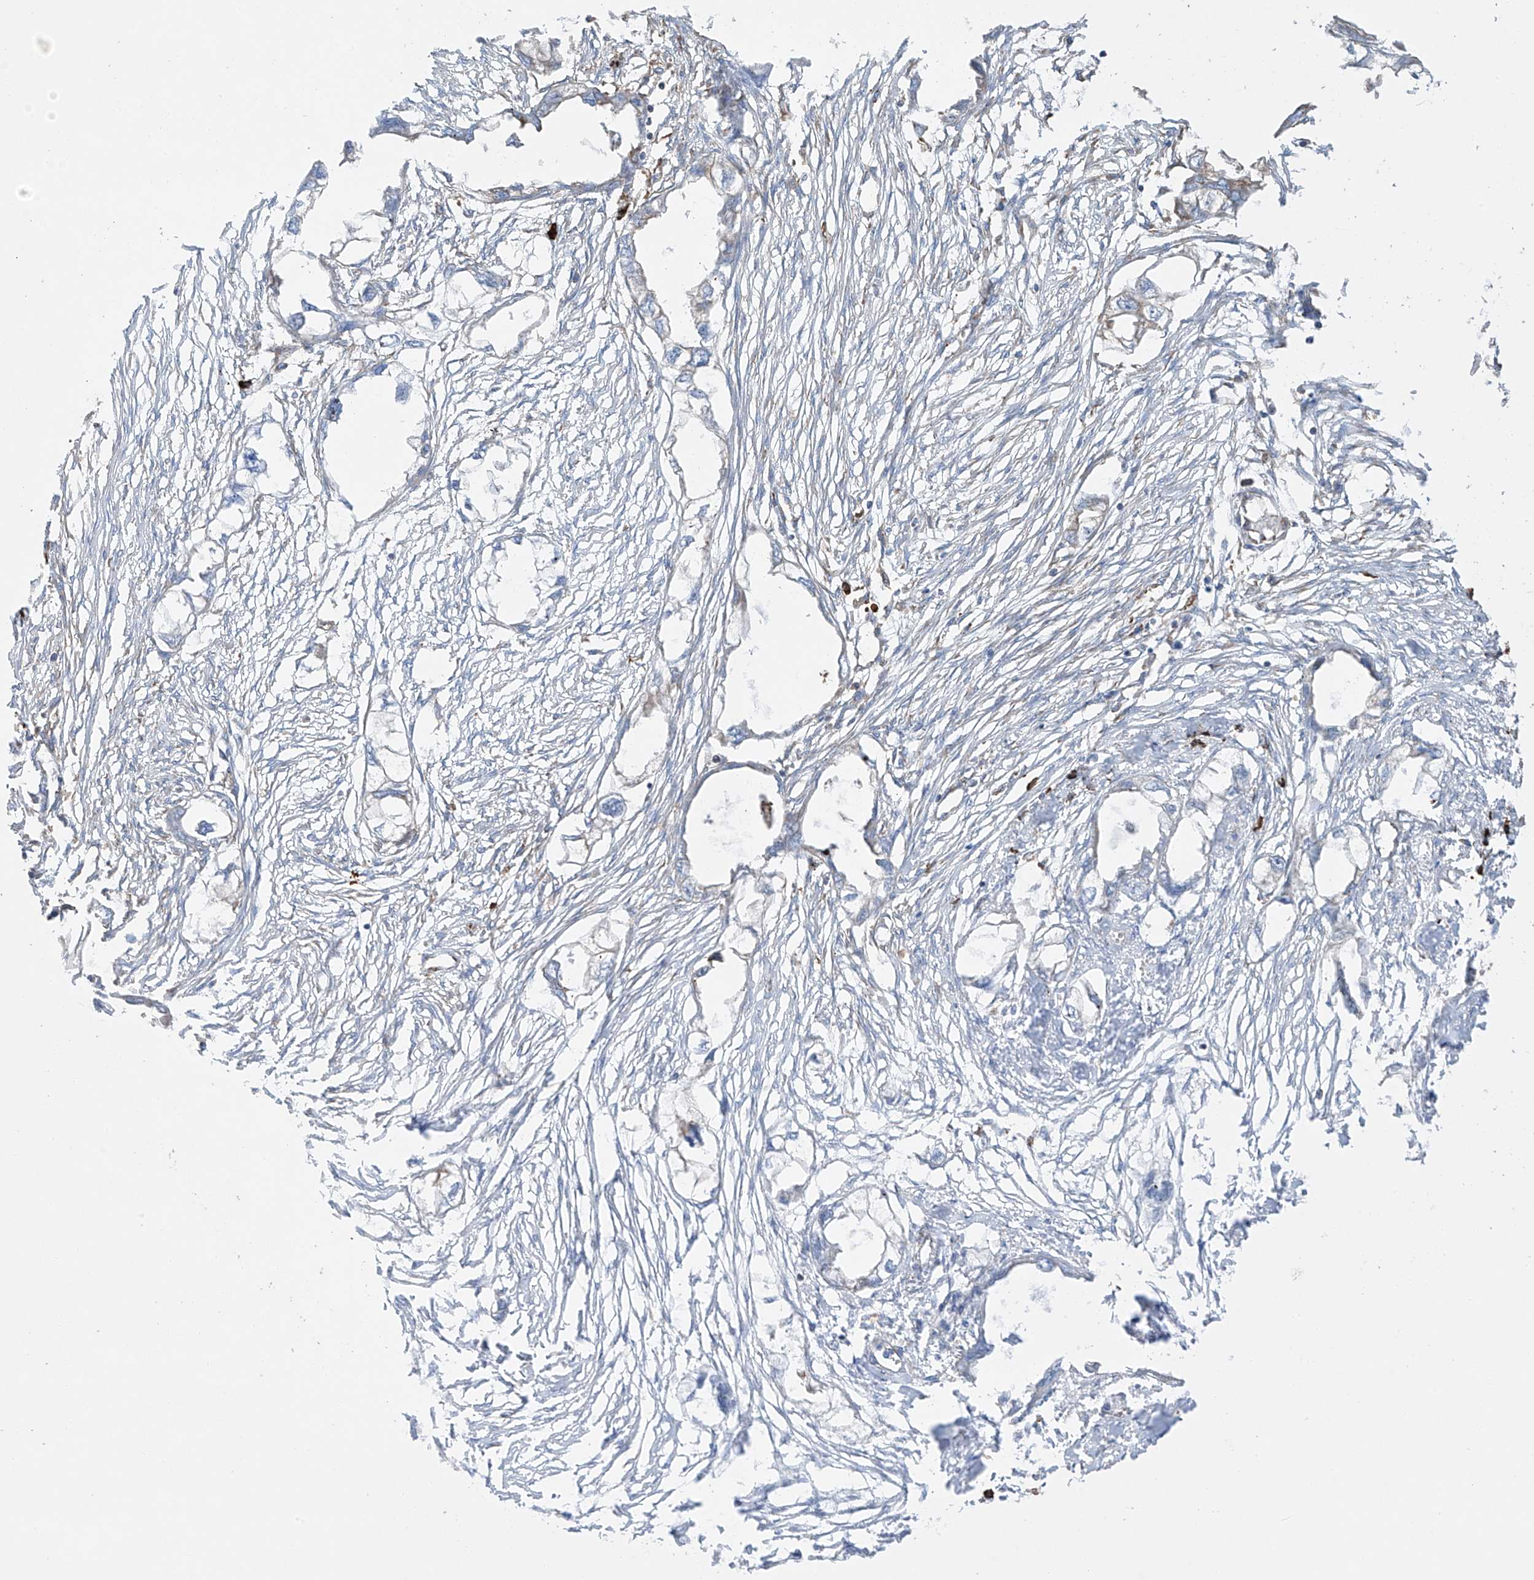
{"staining": {"intensity": "weak", "quantity": "<25%", "location": "cytoplasmic/membranous"}, "tissue": "endometrial cancer", "cell_type": "Tumor cells", "image_type": "cancer", "snomed": [{"axis": "morphology", "description": "Adenocarcinoma, NOS"}, {"axis": "morphology", "description": "Adenocarcinoma, metastatic, NOS"}, {"axis": "topography", "description": "Adipose tissue"}, {"axis": "topography", "description": "Endometrium"}], "caption": "There is no significant staining in tumor cells of endometrial metastatic adenocarcinoma.", "gene": "MX1", "patient": {"sex": "female", "age": 67}}